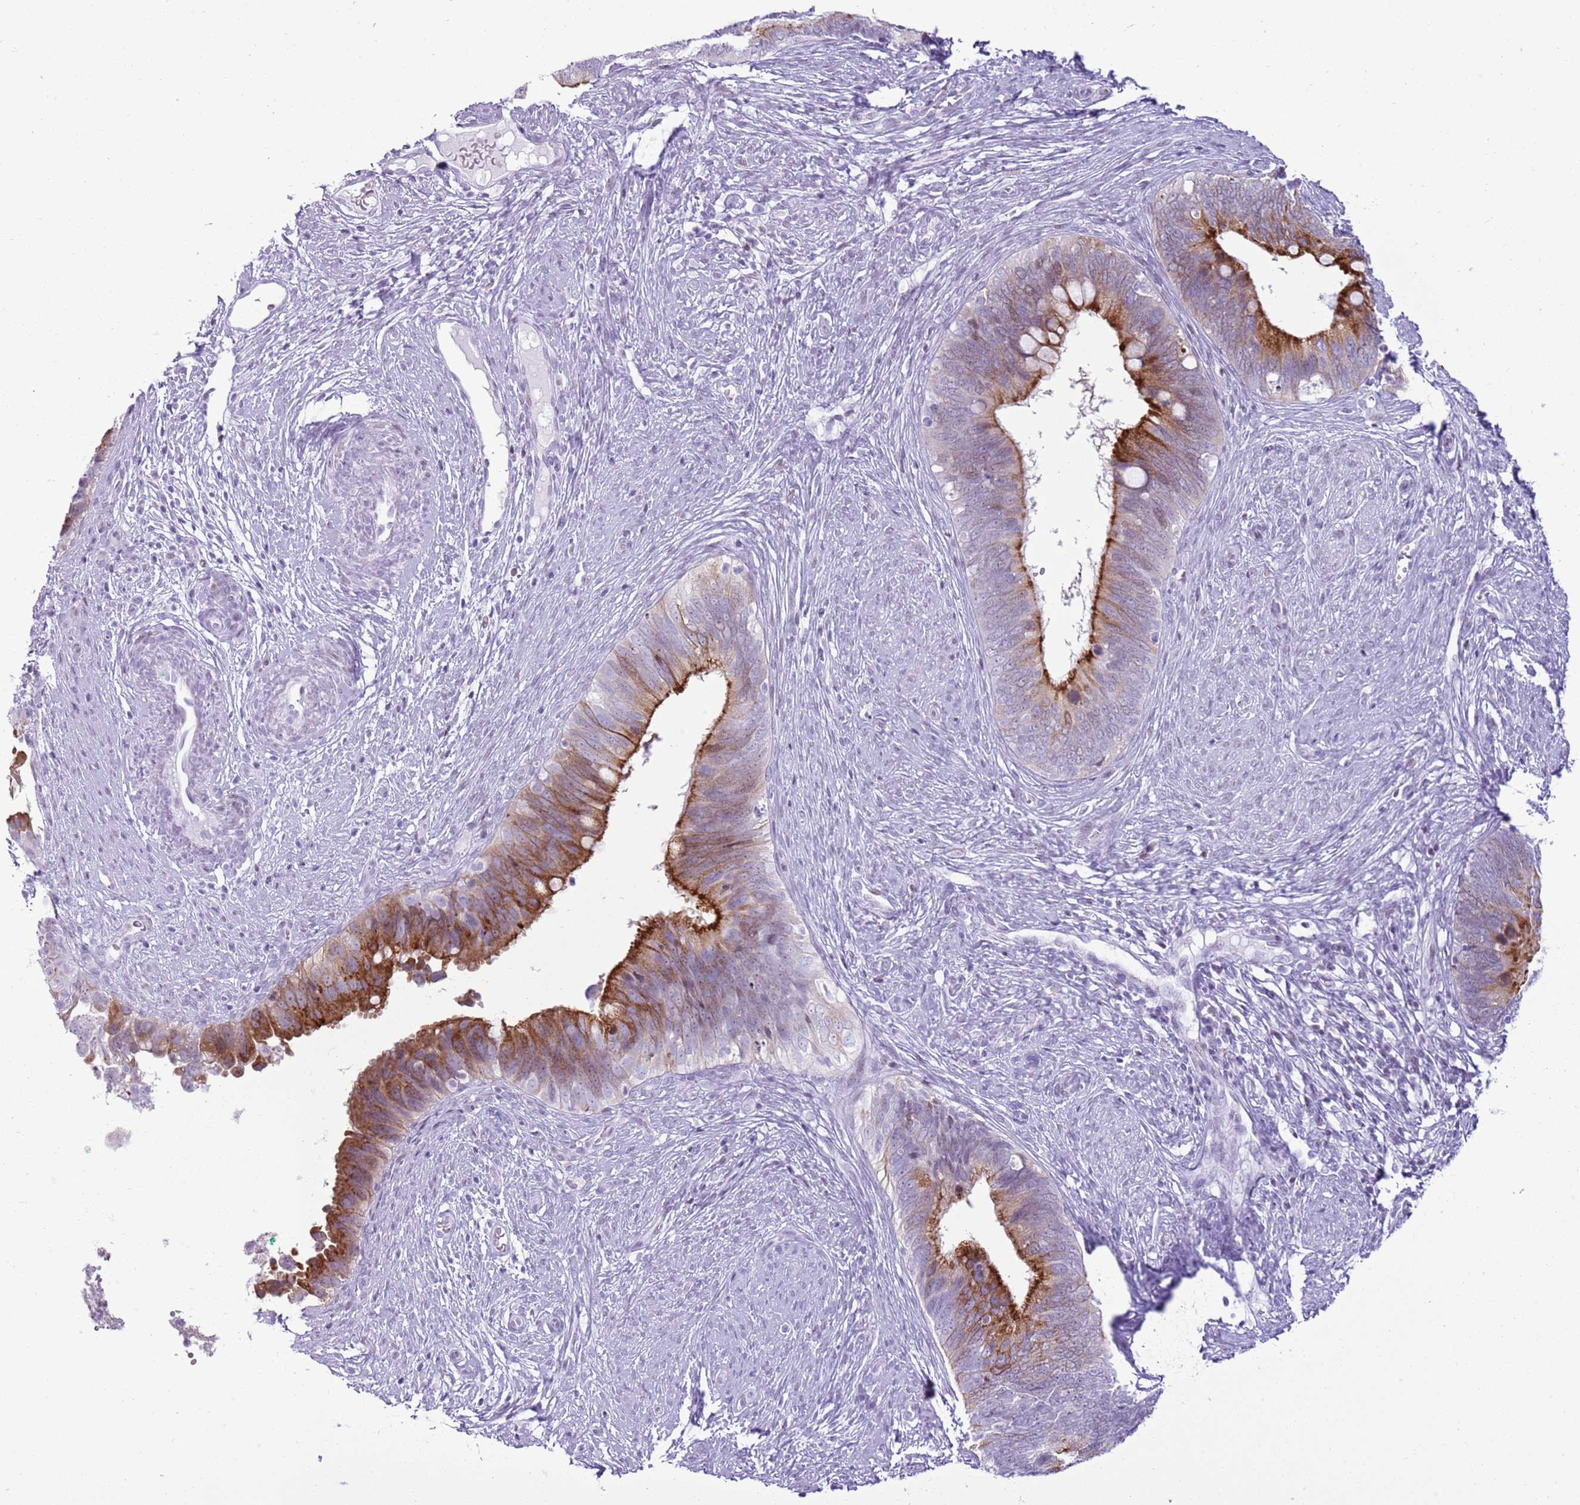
{"staining": {"intensity": "strong", "quantity": "25%-75%", "location": "cytoplasmic/membranous"}, "tissue": "cervical cancer", "cell_type": "Tumor cells", "image_type": "cancer", "snomed": [{"axis": "morphology", "description": "Adenocarcinoma, NOS"}, {"axis": "topography", "description": "Cervix"}], "caption": "Adenocarcinoma (cervical) stained with immunohistochemistry reveals strong cytoplasmic/membranous expression in approximately 25%-75% of tumor cells.", "gene": "ASIP", "patient": {"sex": "female", "age": 42}}